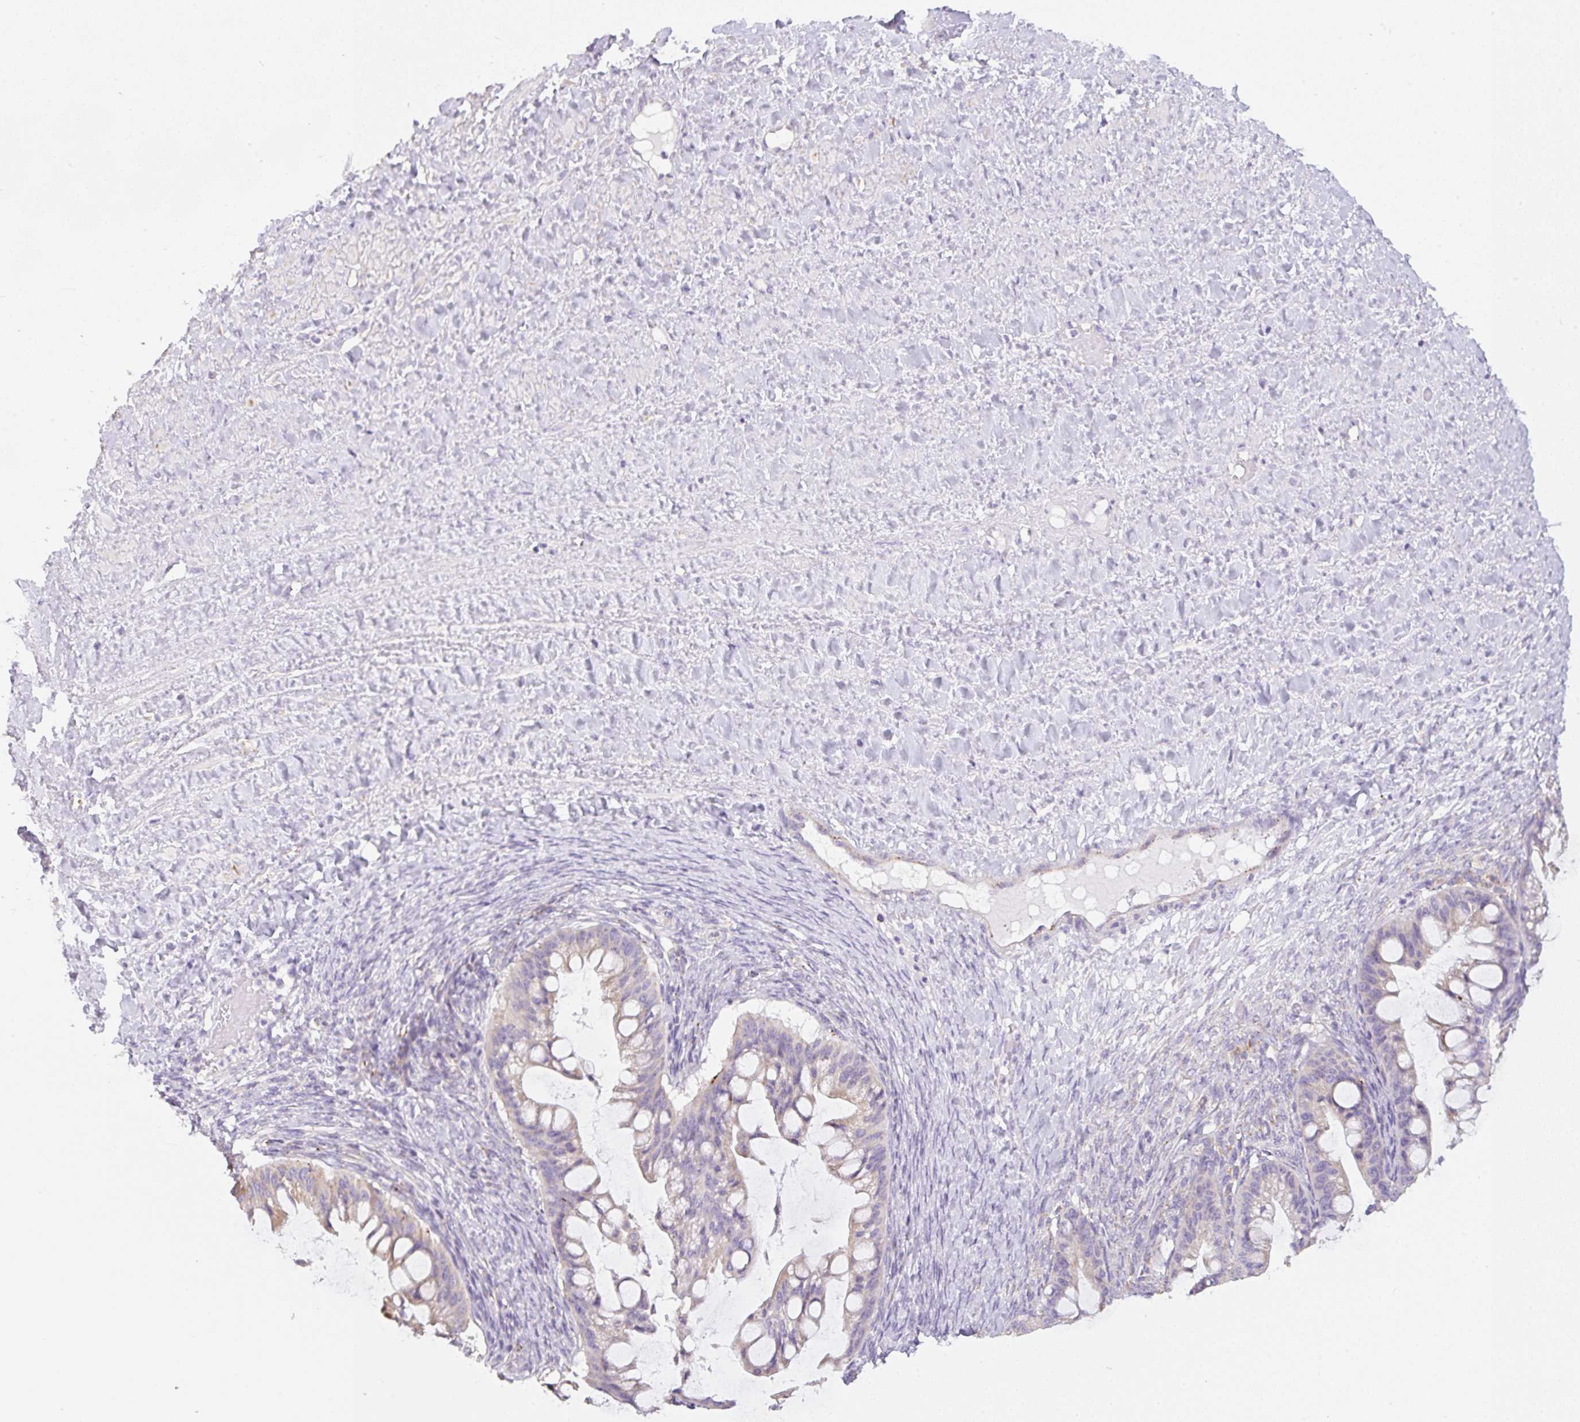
{"staining": {"intensity": "weak", "quantity": "<25%", "location": "cytoplasmic/membranous"}, "tissue": "ovarian cancer", "cell_type": "Tumor cells", "image_type": "cancer", "snomed": [{"axis": "morphology", "description": "Cystadenocarcinoma, mucinous, NOS"}, {"axis": "topography", "description": "Ovary"}], "caption": "This is an immunohistochemistry histopathology image of mucinous cystadenocarcinoma (ovarian). There is no staining in tumor cells.", "gene": "CLEC3A", "patient": {"sex": "female", "age": 73}}